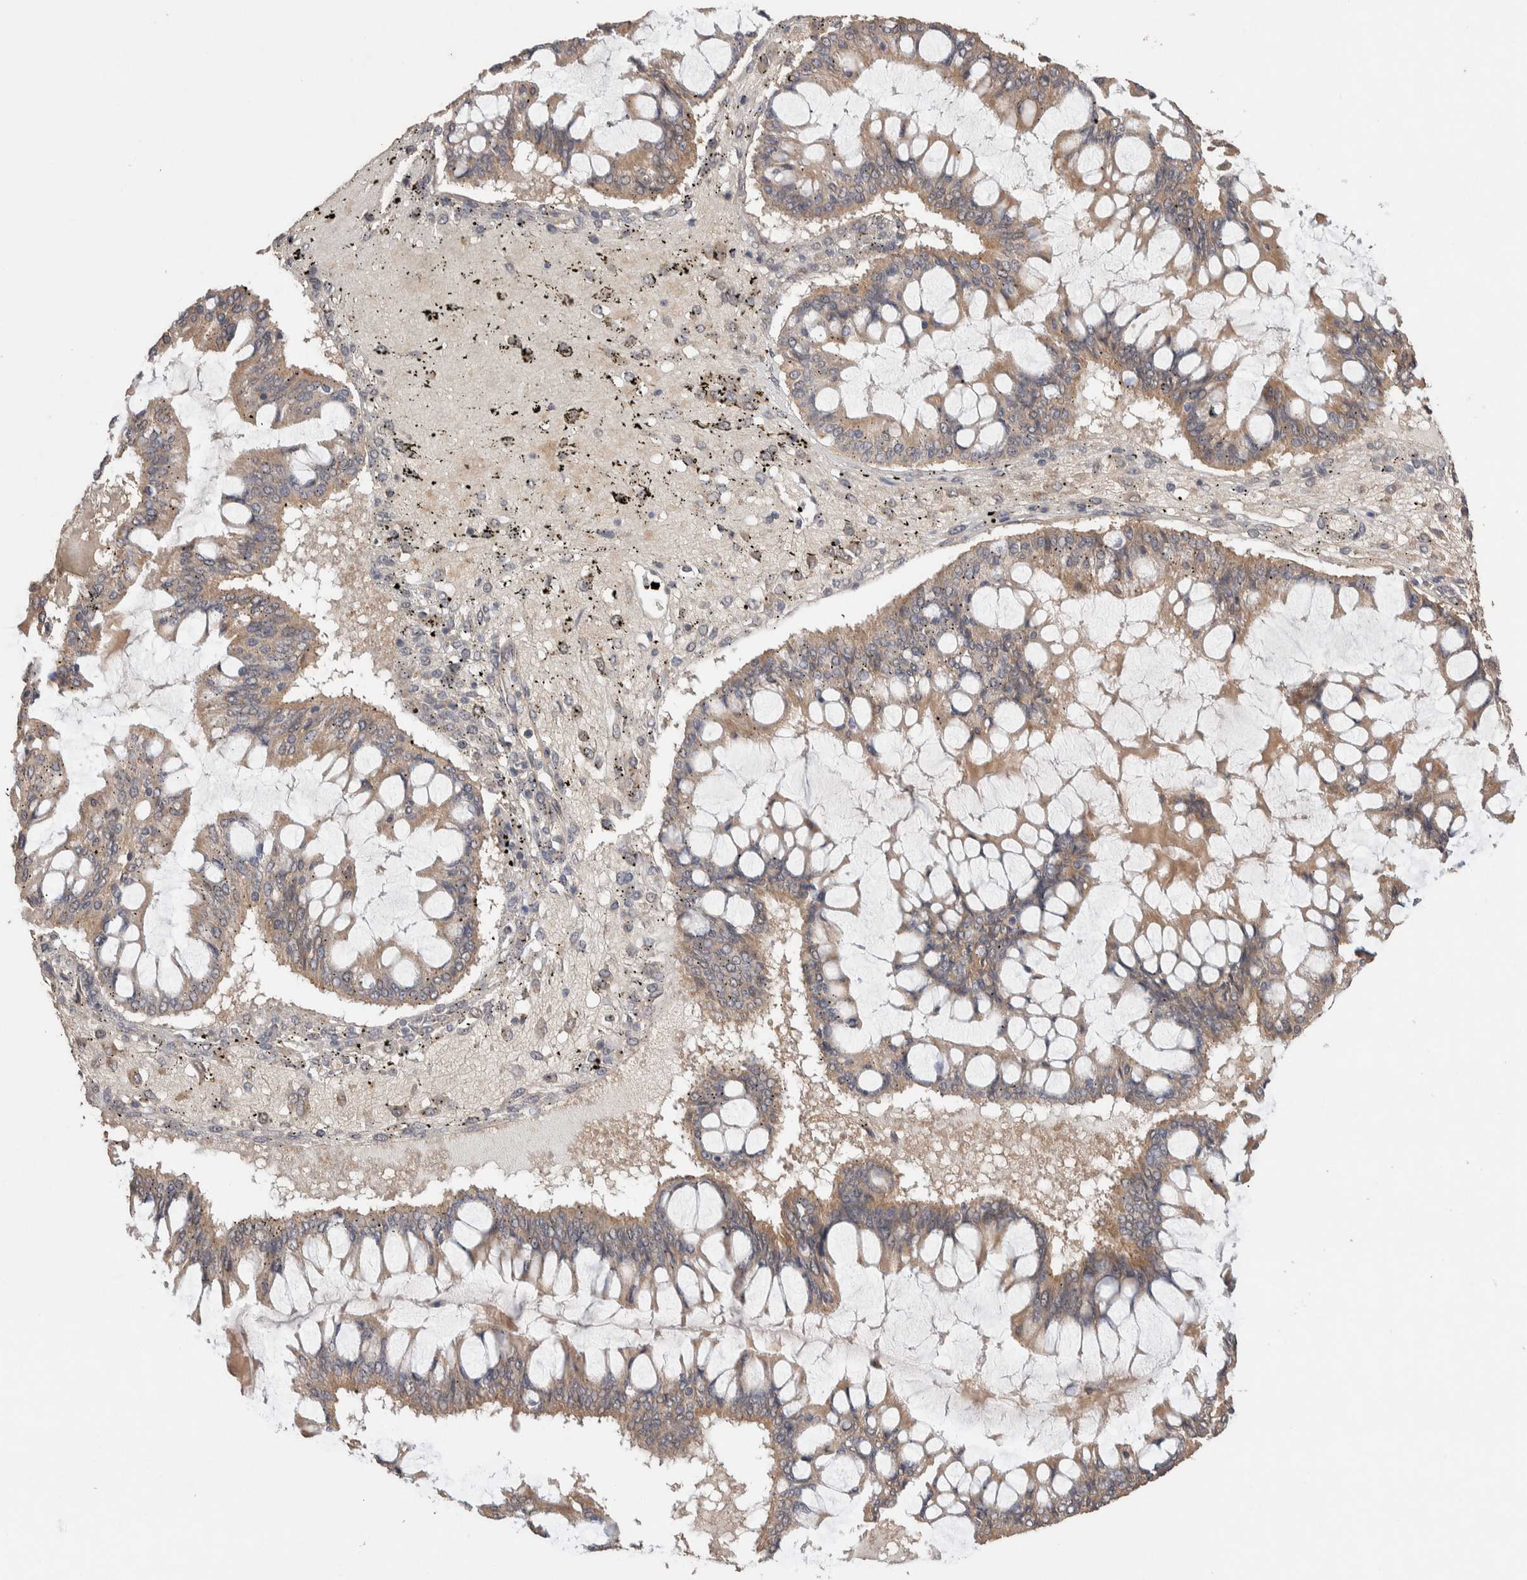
{"staining": {"intensity": "weak", "quantity": ">75%", "location": "cytoplasmic/membranous"}, "tissue": "ovarian cancer", "cell_type": "Tumor cells", "image_type": "cancer", "snomed": [{"axis": "morphology", "description": "Cystadenocarcinoma, mucinous, NOS"}, {"axis": "topography", "description": "Ovary"}], "caption": "Protein expression analysis of ovarian mucinous cystadenocarcinoma shows weak cytoplasmic/membranous positivity in approximately >75% of tumor cells. Ihc stains the protein in brown and the nuclei are stained blue.", "gene": "KCNJ5", "patient": {"sex": "female", "age": 73}}